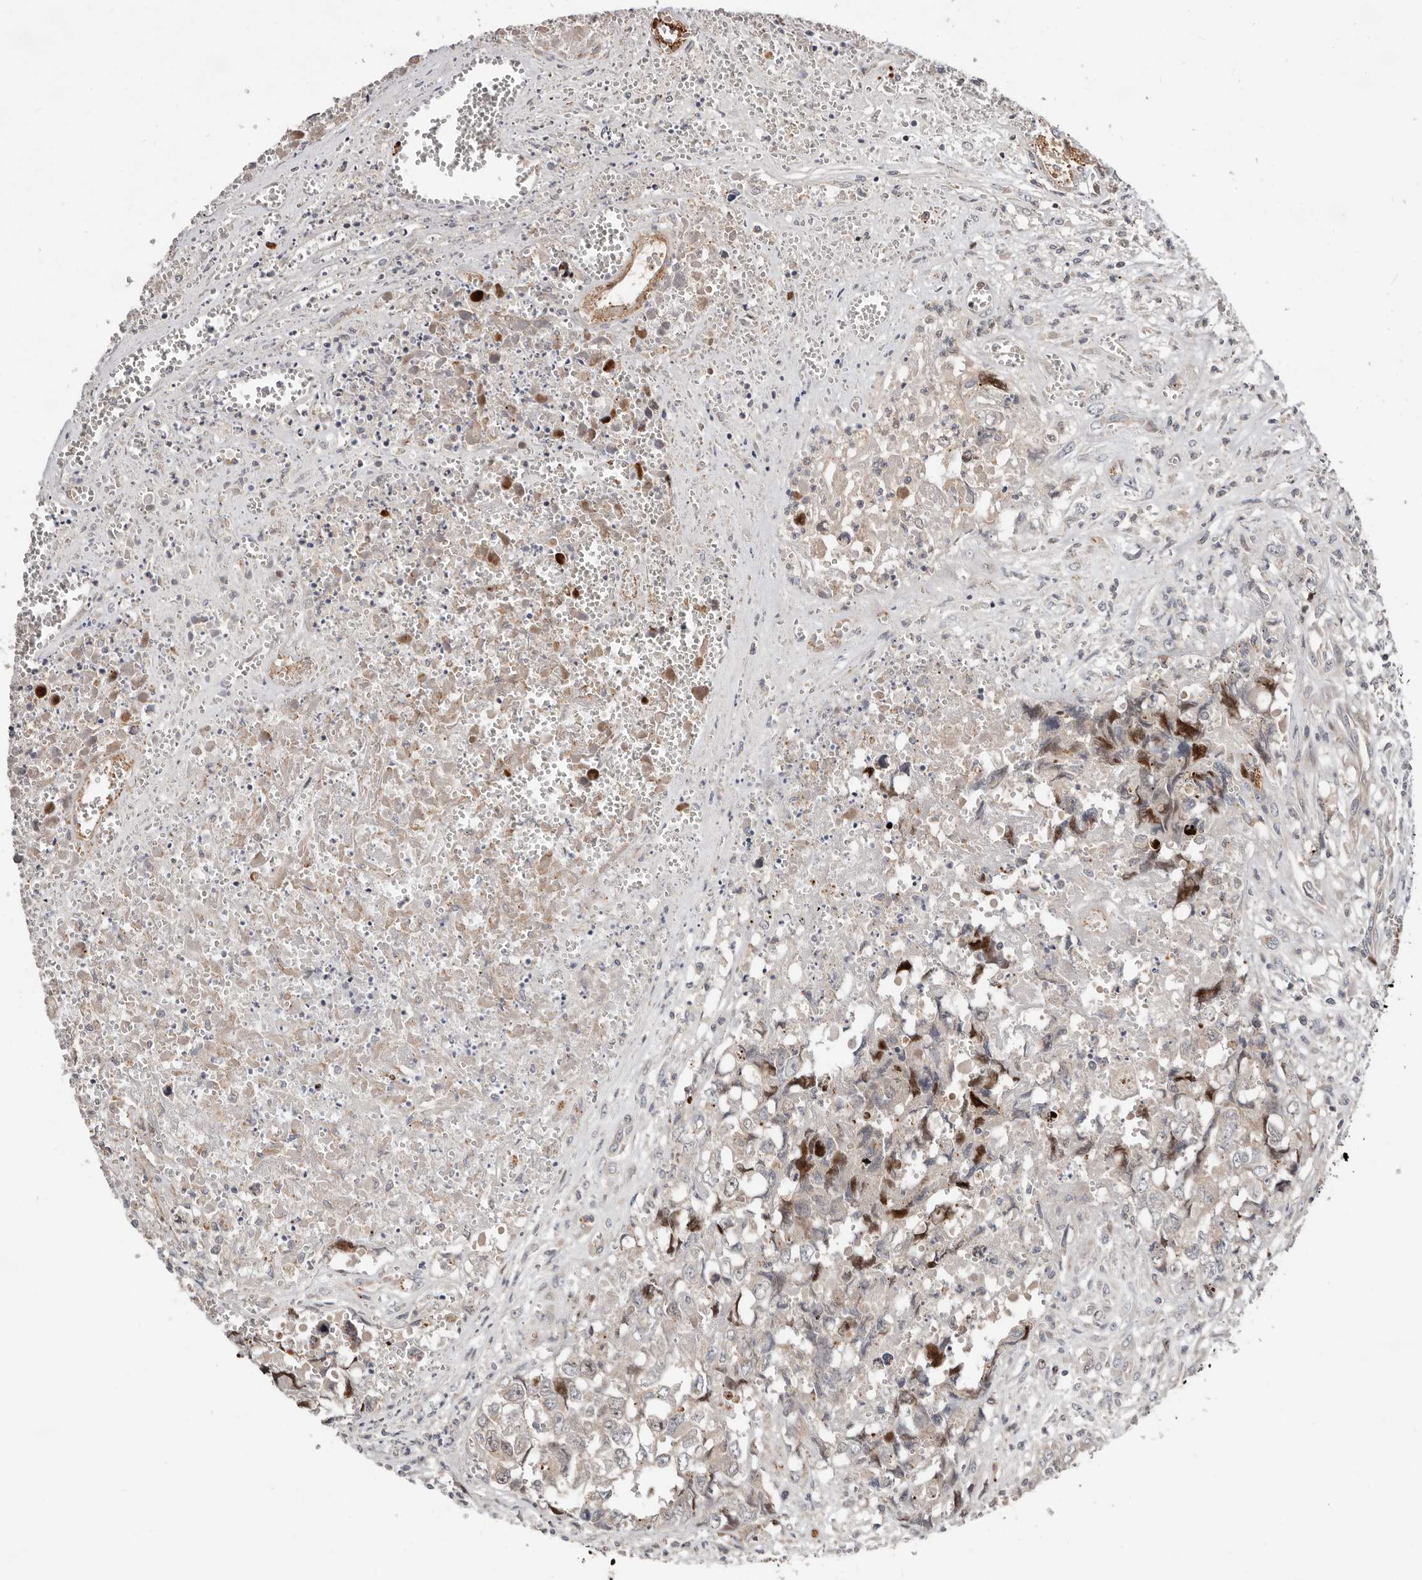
{"staining": {"intensity": "moderate", "quantity": "<25%", "location": "nuclear"}, "tissue": "testis cancer", "cell_type": "Tumor cells", "image_type": "cancer", "snomed": [{"axis": "morphology", "description": "Carcinoma, Embryonal, NOS"}, {"axis": "topography", "description": "Testis"}], "caption": "Protein analysis of testis cancer (embryonal carcinoma) tissue demonstrates moderate nuclear expression in approximately <25% of tumor cells.", "gene": "SMYD4", "patient": {"sex": "male", "age": 31}}